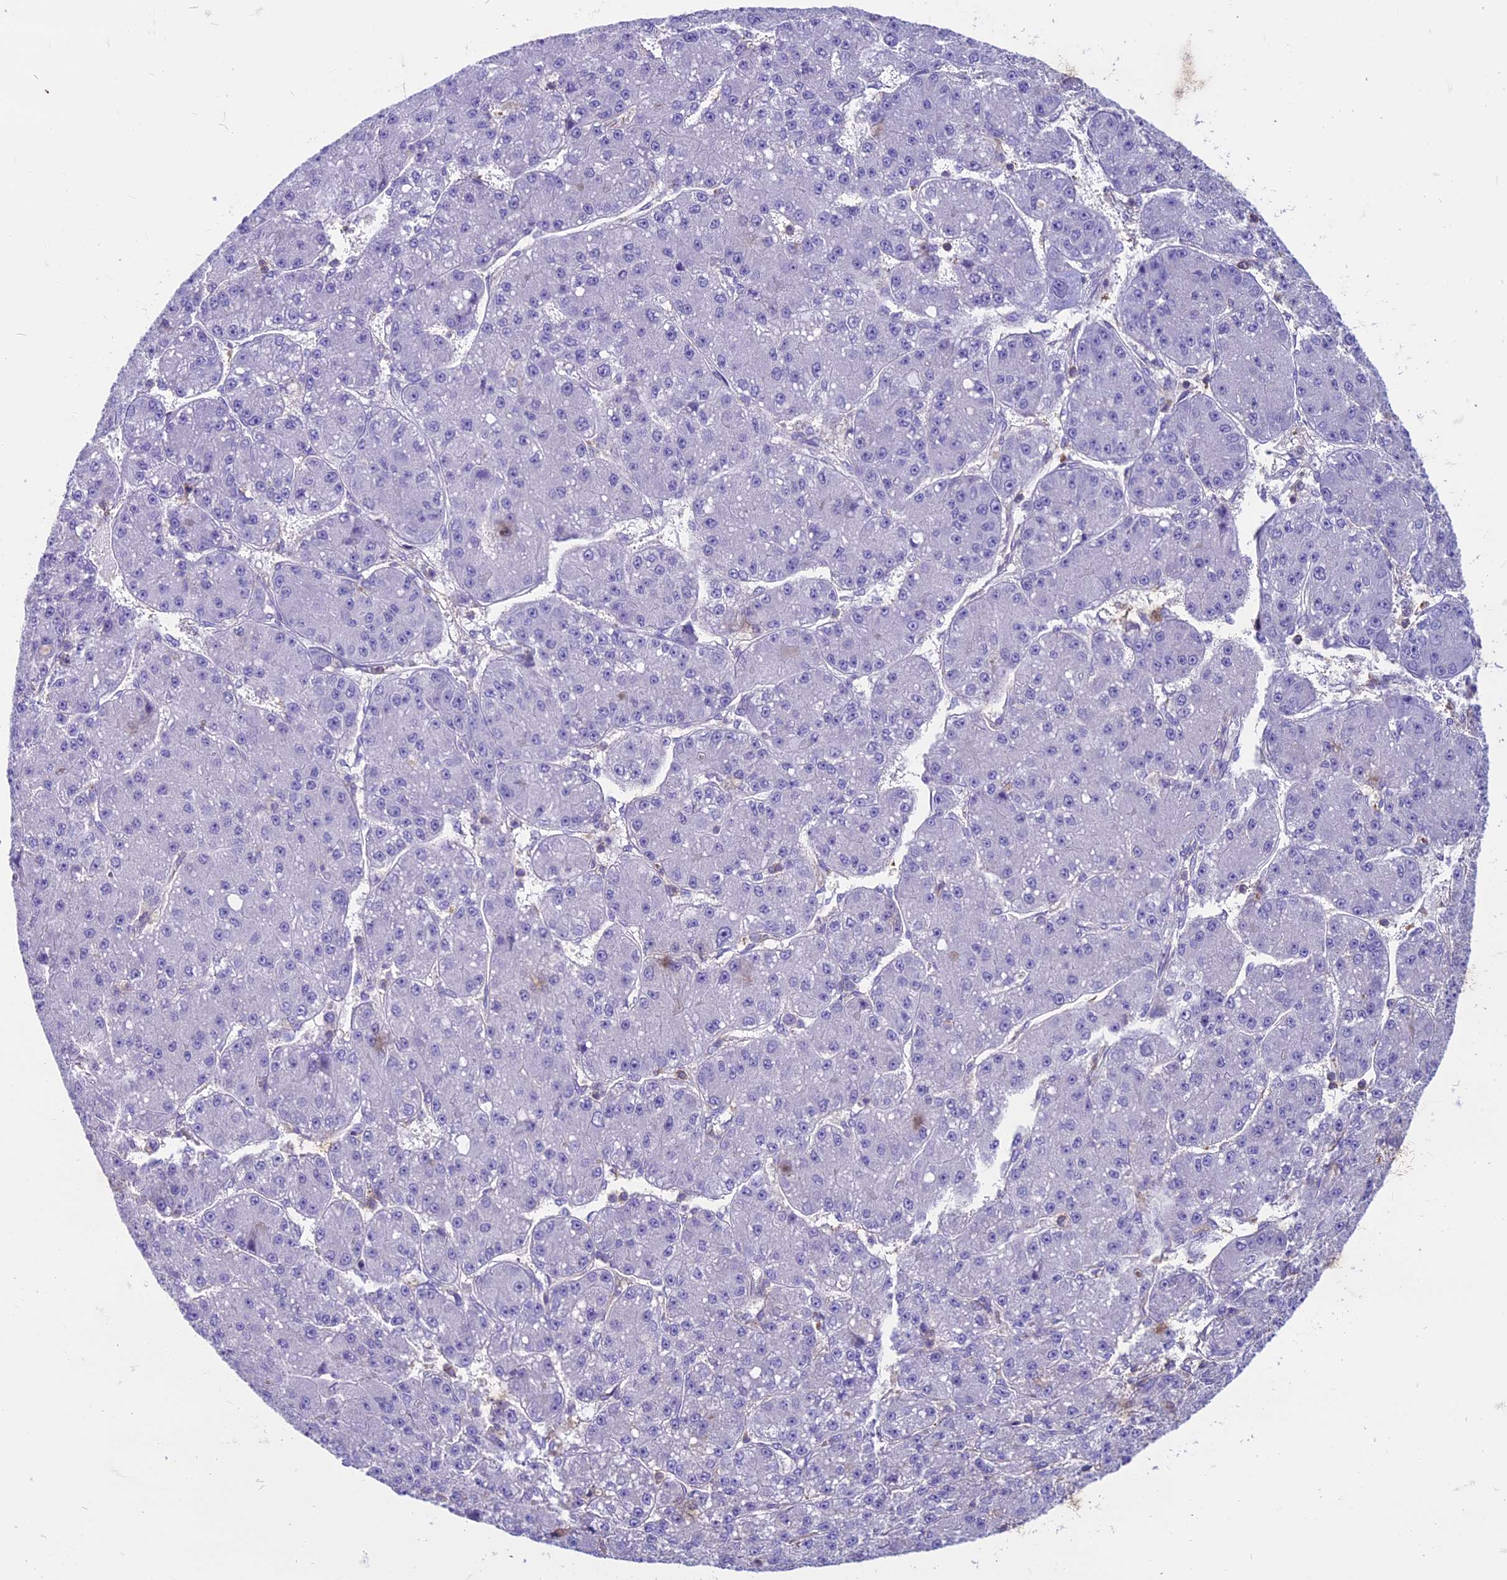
{"staining": {"intensity": "negative", "quantity": "none", "location": "none"}, "tissue": "liver cancer", "cell_type": "Tumor cells", "image_type": "cancer", "snomed": [{"axis": "morphology", "description": "Carcinoma, Hepatocellular, NOS"}, {"axis": "topography", "description": "Liver"}], "caption": "Immunohistochemistry (IHC) micrograph of neoplastic tissue: human liver cancer stained with DAB (3,3'-diaminobenzidine) exhibits no significant protein expression in tumor cells. (Stains: DAB IHC with hematoxylin counter stain, Microscopy: brightfield microscopy at high magnification).", "gene": "CDAN1", "patient": {"sex": "male", "age": 67}}